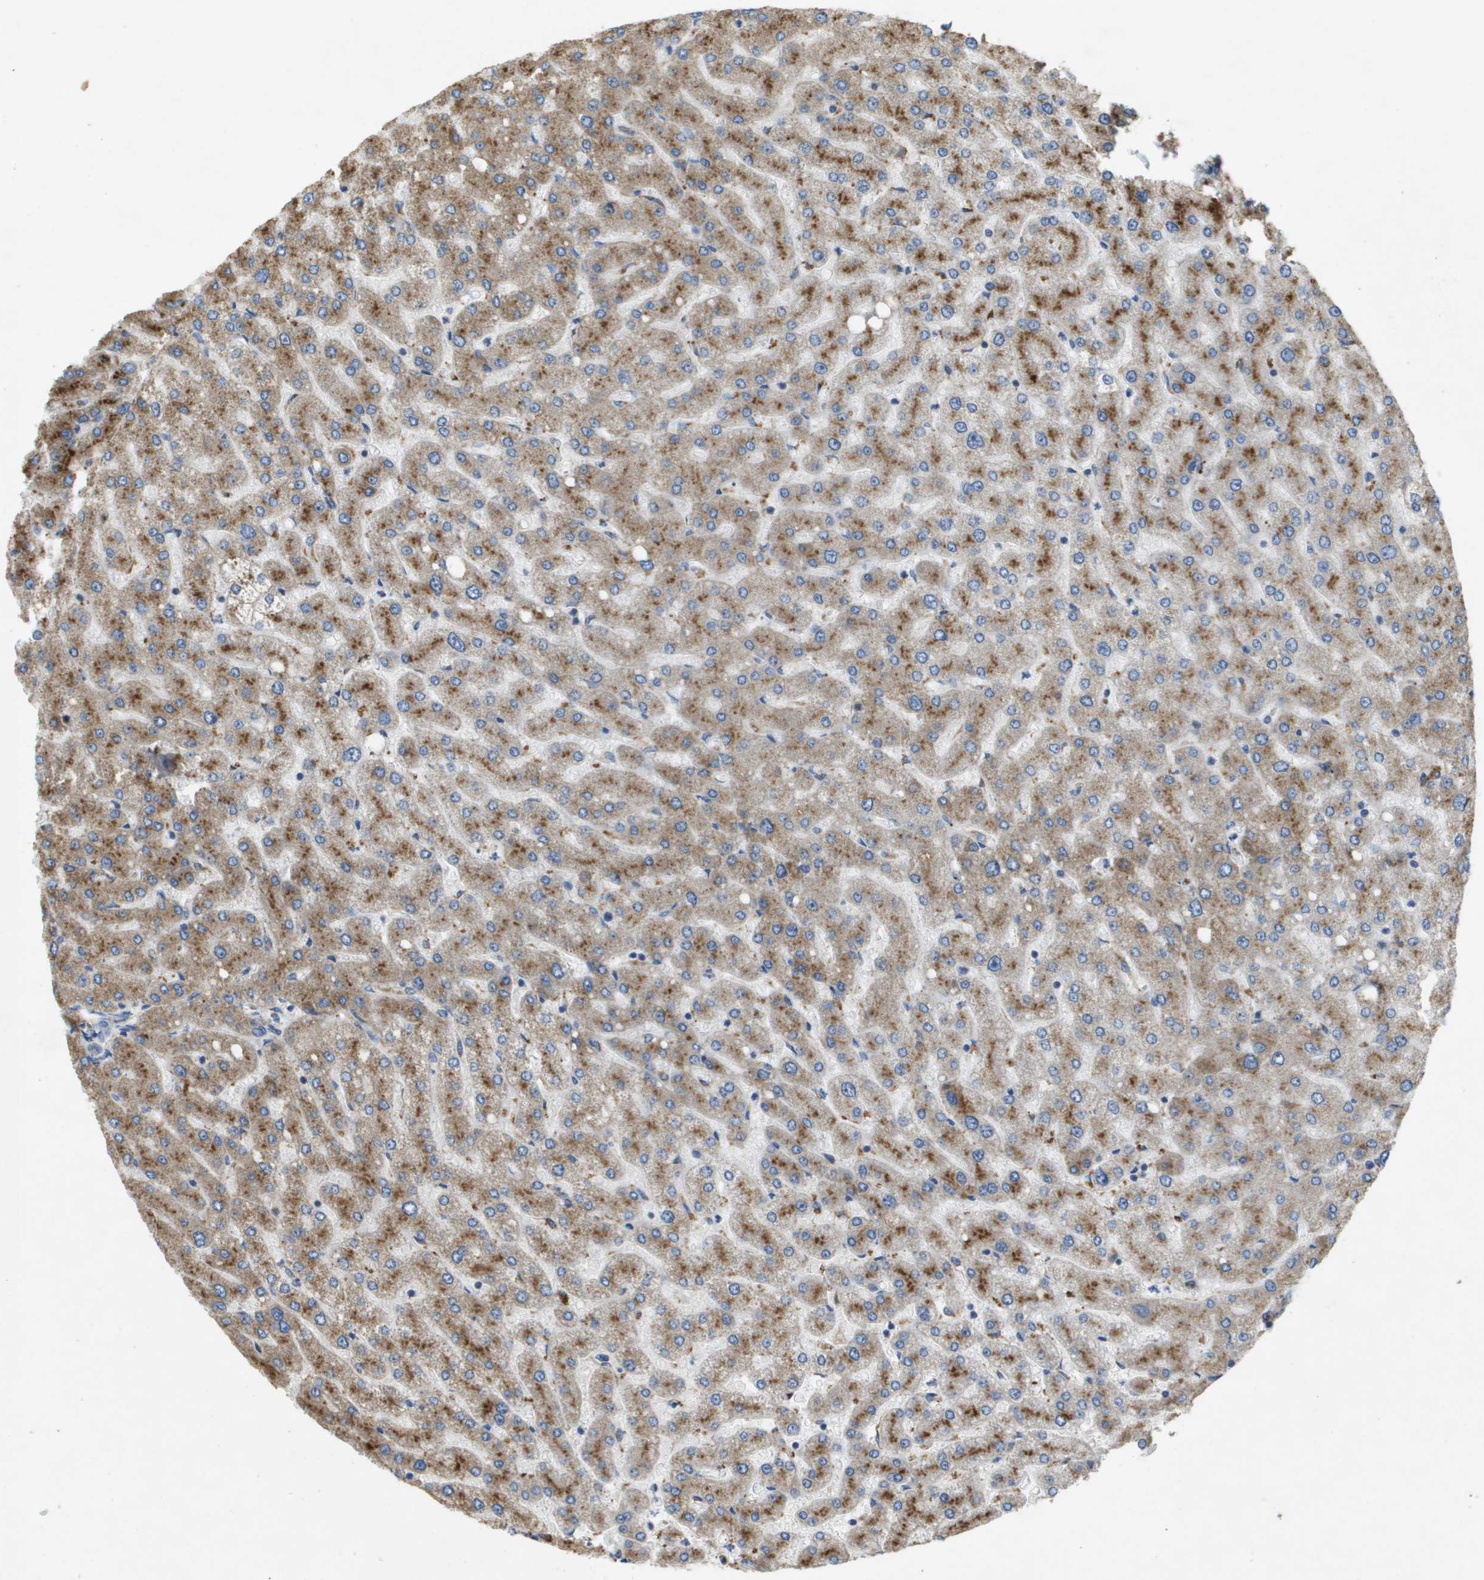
{"staining": {"intensity": "negative", "quantity": "none", "location": "none"}, "tissue": "liver", "cell_type": "Cholangiocytes", "image_type": "normal", "snomed": [{"axis": "morphology", "description": "Normal tissue, NOS"}, {"axis": "topography", "description": "Liver"}], "caption": "An immunohistochemistry (IHC) image of normal liver is shown. There is no staining in cholangiocytes of liver.", "gene": "B3GNT5", "patient": {"sex": "male", "age": 55}}